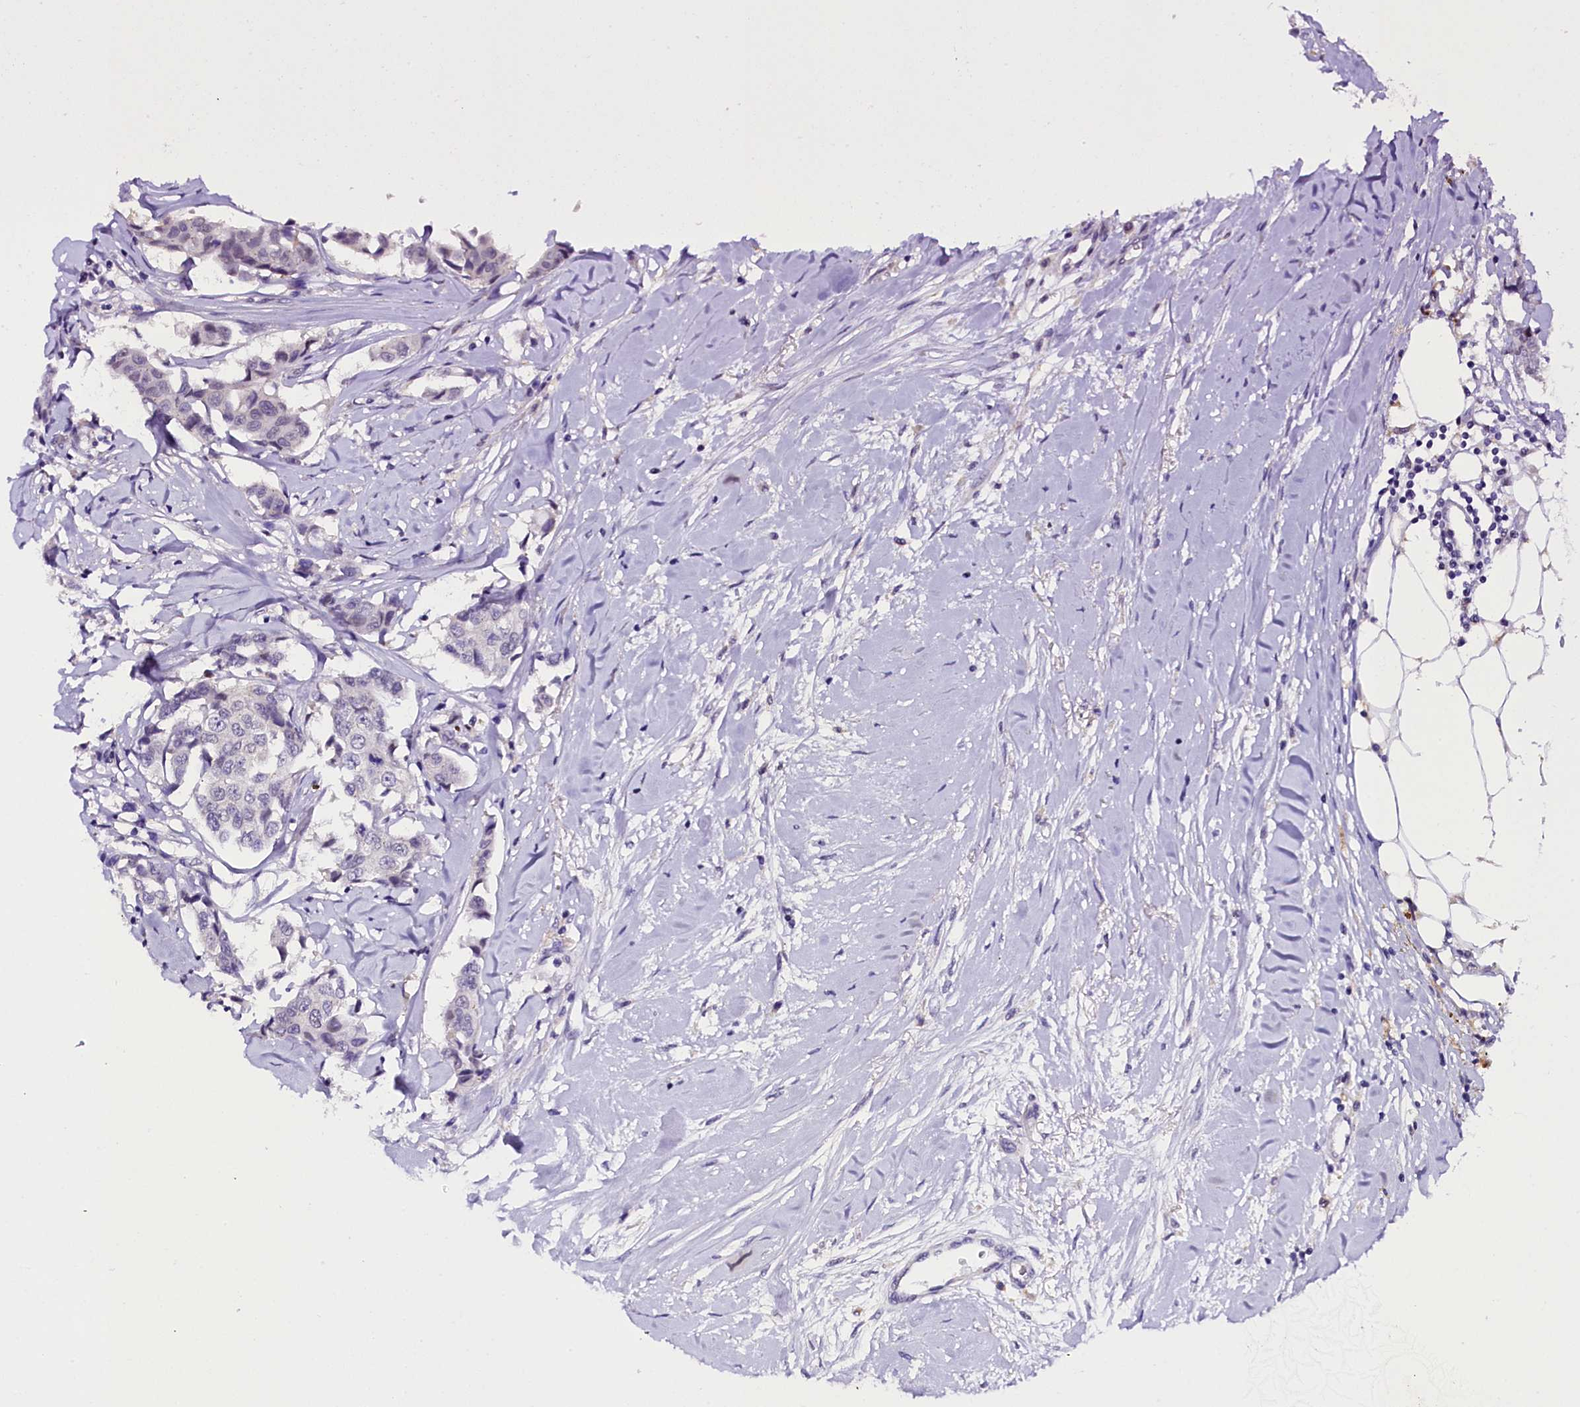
{"staining": {"intensity": "negative", "quantity": "none", "location": "none"}, "tissue": "breast cancer", "cell_type": "Tumor cells", "image_type": "cancer", "snomed": [{"axis": "morphology", "description": "Duct carcinoma"}, {"axis": "topography", "description": "Breast"}], "caption": "Breast cancer was stained to show a protein in brown. There is no significant positivity in tumor cells.", "gene": "IQCN", "patient": {"sex": "female", "age": 80}}